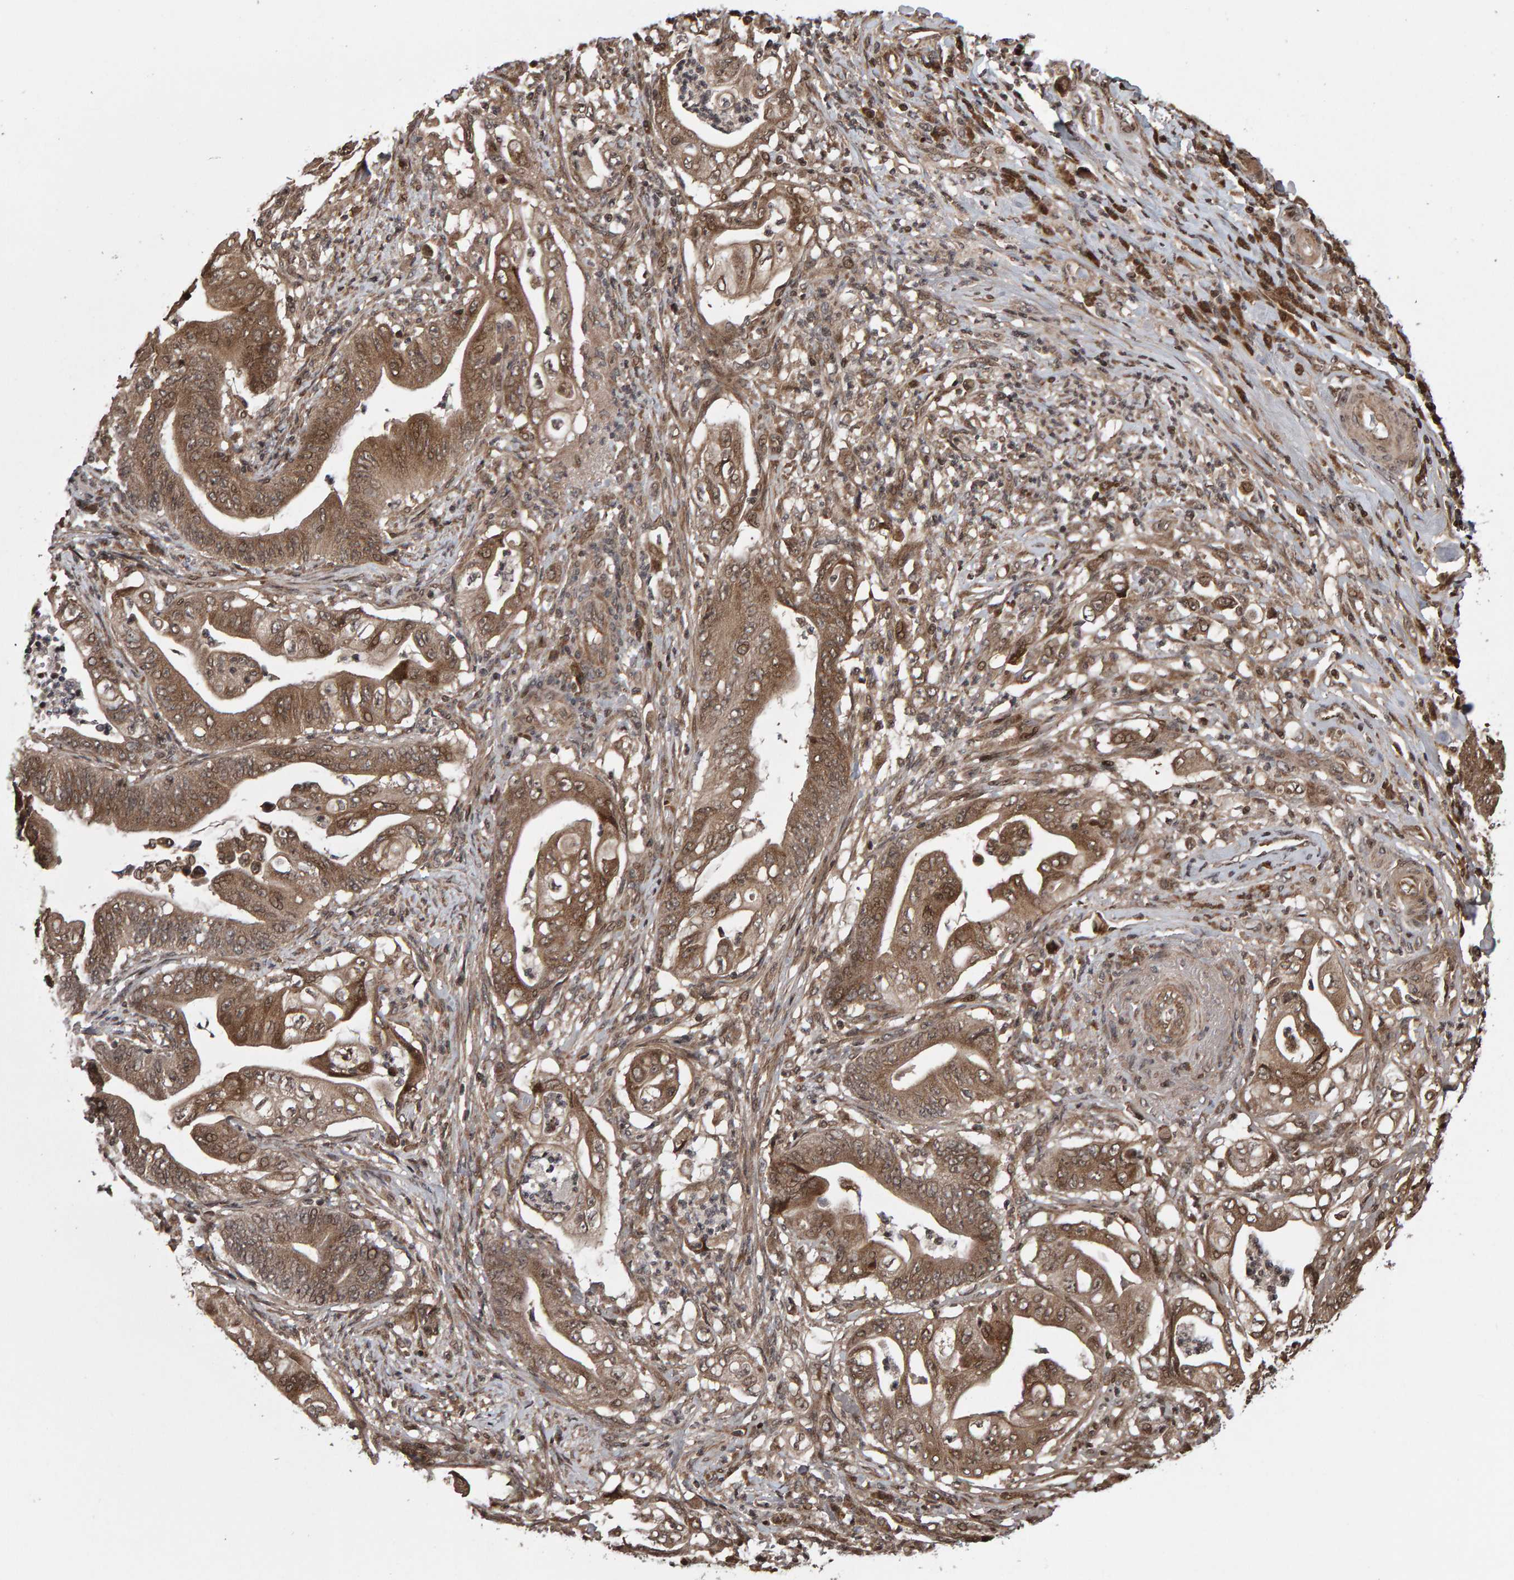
{"staining": {"intensity": "moderate", "quantity": ">75%", "location": "cytoplasmic/membranous"}, "tissue": "stomach cancer", "cell_type": "Tumor cells", "image_type": "cancer", "snomed": [{"axis": "morphology", "description": "Adenocarcinoma, NOS"}, {"axis": "topography", "description": "Stomach"}], "caption": "This image reveals immunohistochemistry staining of stomach cancer, with medium moderate cytoplasmic/membranous staining in about >75% of tumor cells.", "gene": "PECR", "patient": {"sex": "female", "age": 73}}